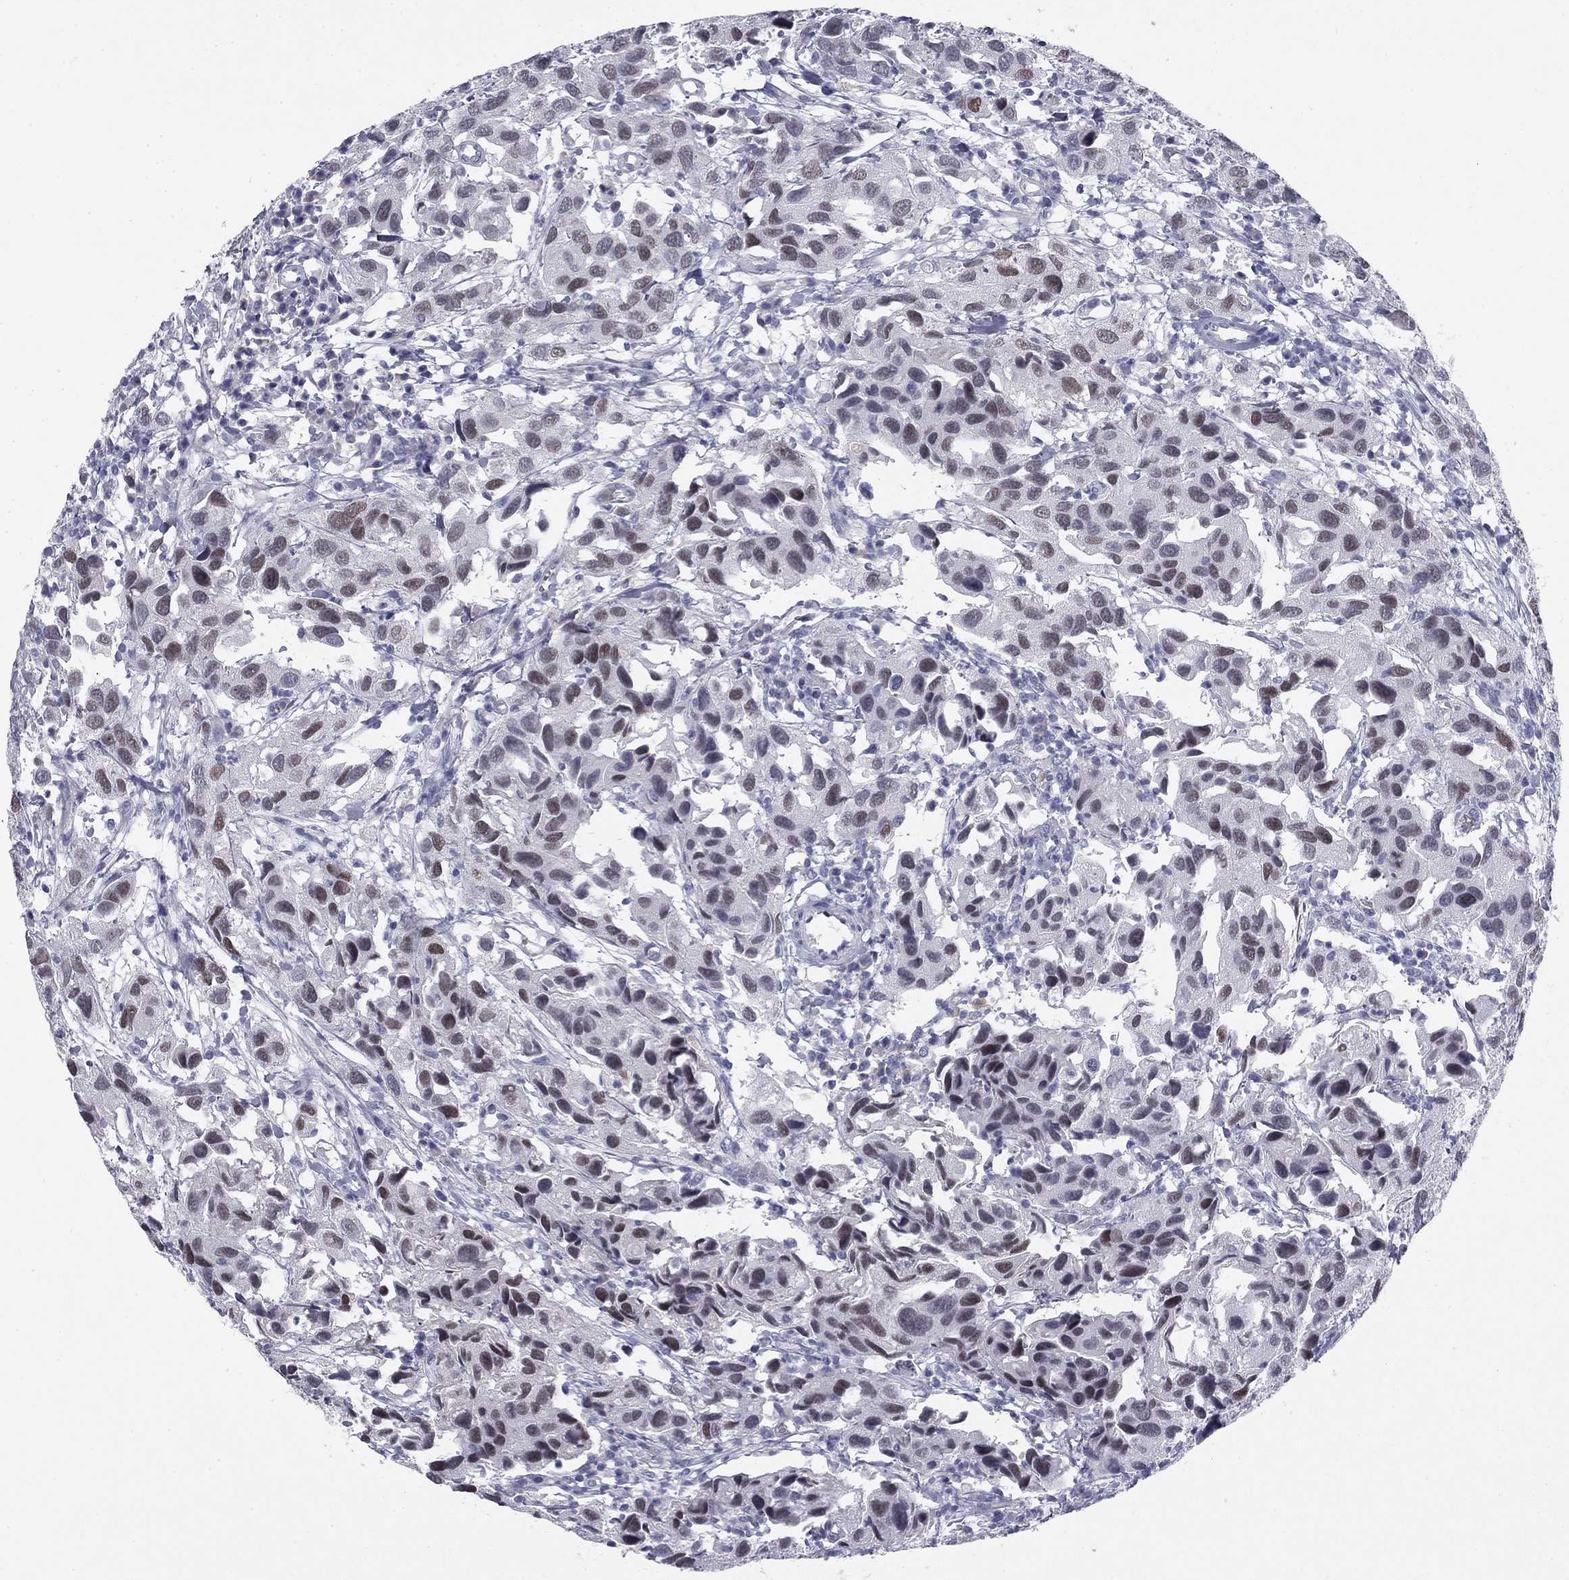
{"staining": {"intensity": "weak", "quantity": "<25%", "location": "nuclear"}, "tissue": "urothelial cancer", "cell_type": "Tumor cells", "image_type": "cancer", "snomed": [{"axis": "morphology", "description": "Urothelial carcinoma, High grade"}, {"axis": "topography", "description": "Urinary bladder"}], "caption": "DAB (3,3'-diaminobenzidine) immunohistochemical staining of human high-grade urothelial carcinoma demonstrates no significant staining in tumor cells.", "gene": "TFAP2B", "patient": {"sex": "male", "age": 79}}